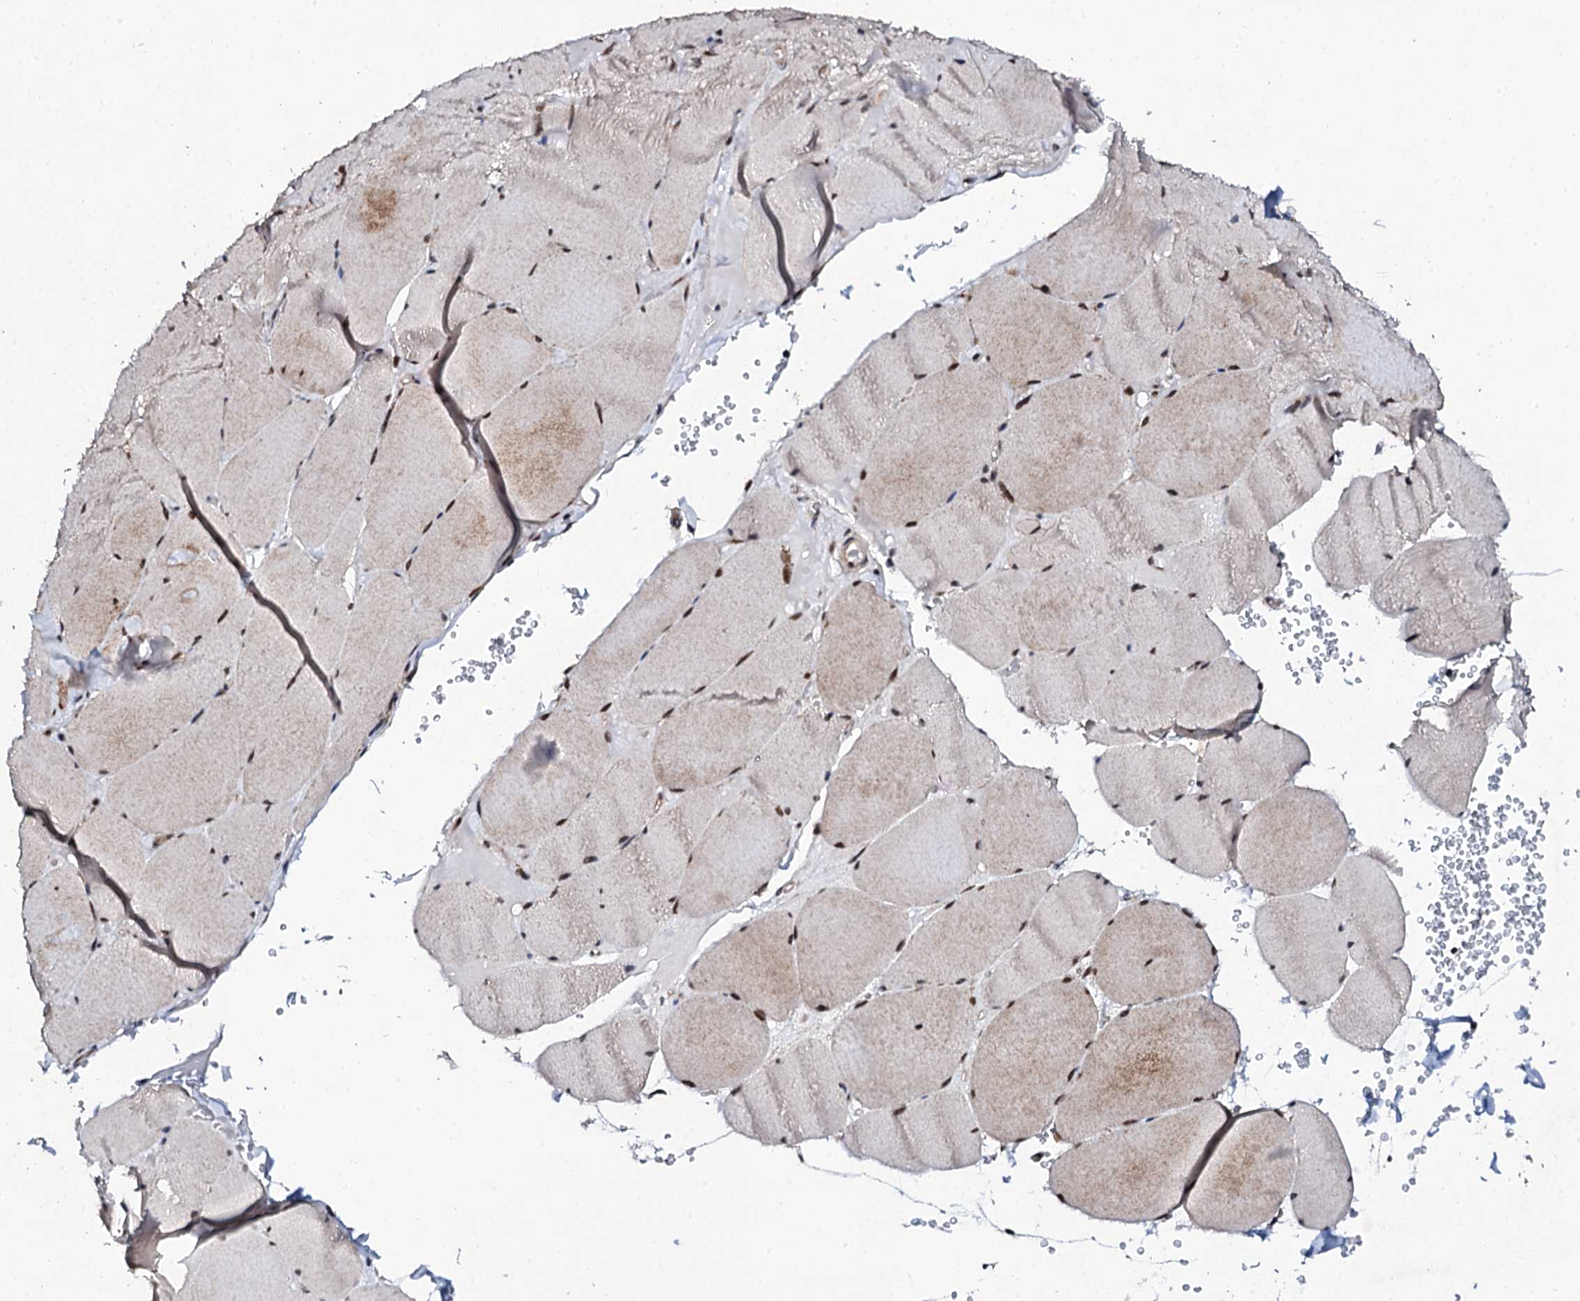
{"staining": {"intensity": "strong", "quantity": ">75%", "location": "nuclear"}, "tissue": "skeletal muscle", "cell_type": "Myocytes", "image_type": "normal", "snomed": [{"axis": "morphology", "description": "Normal tissue, NOS"}, {"axis": "topography", "description": "Skeletal muscle"}, {"axis": "topography", "description": "Head-Neck"}], "caption": "Immunohistochemistry (IHC) micrograph of unremarkable skeletal muscle: human skeletal muscle stained using immunohistochemistry (IHC) reveals high levels of strong protein expression localized specifically in the nuclear of myocytes, appearing as a nuclear brown color.", "gene": "CSTF3", "patient": {"sex": "male", "age": 66}}